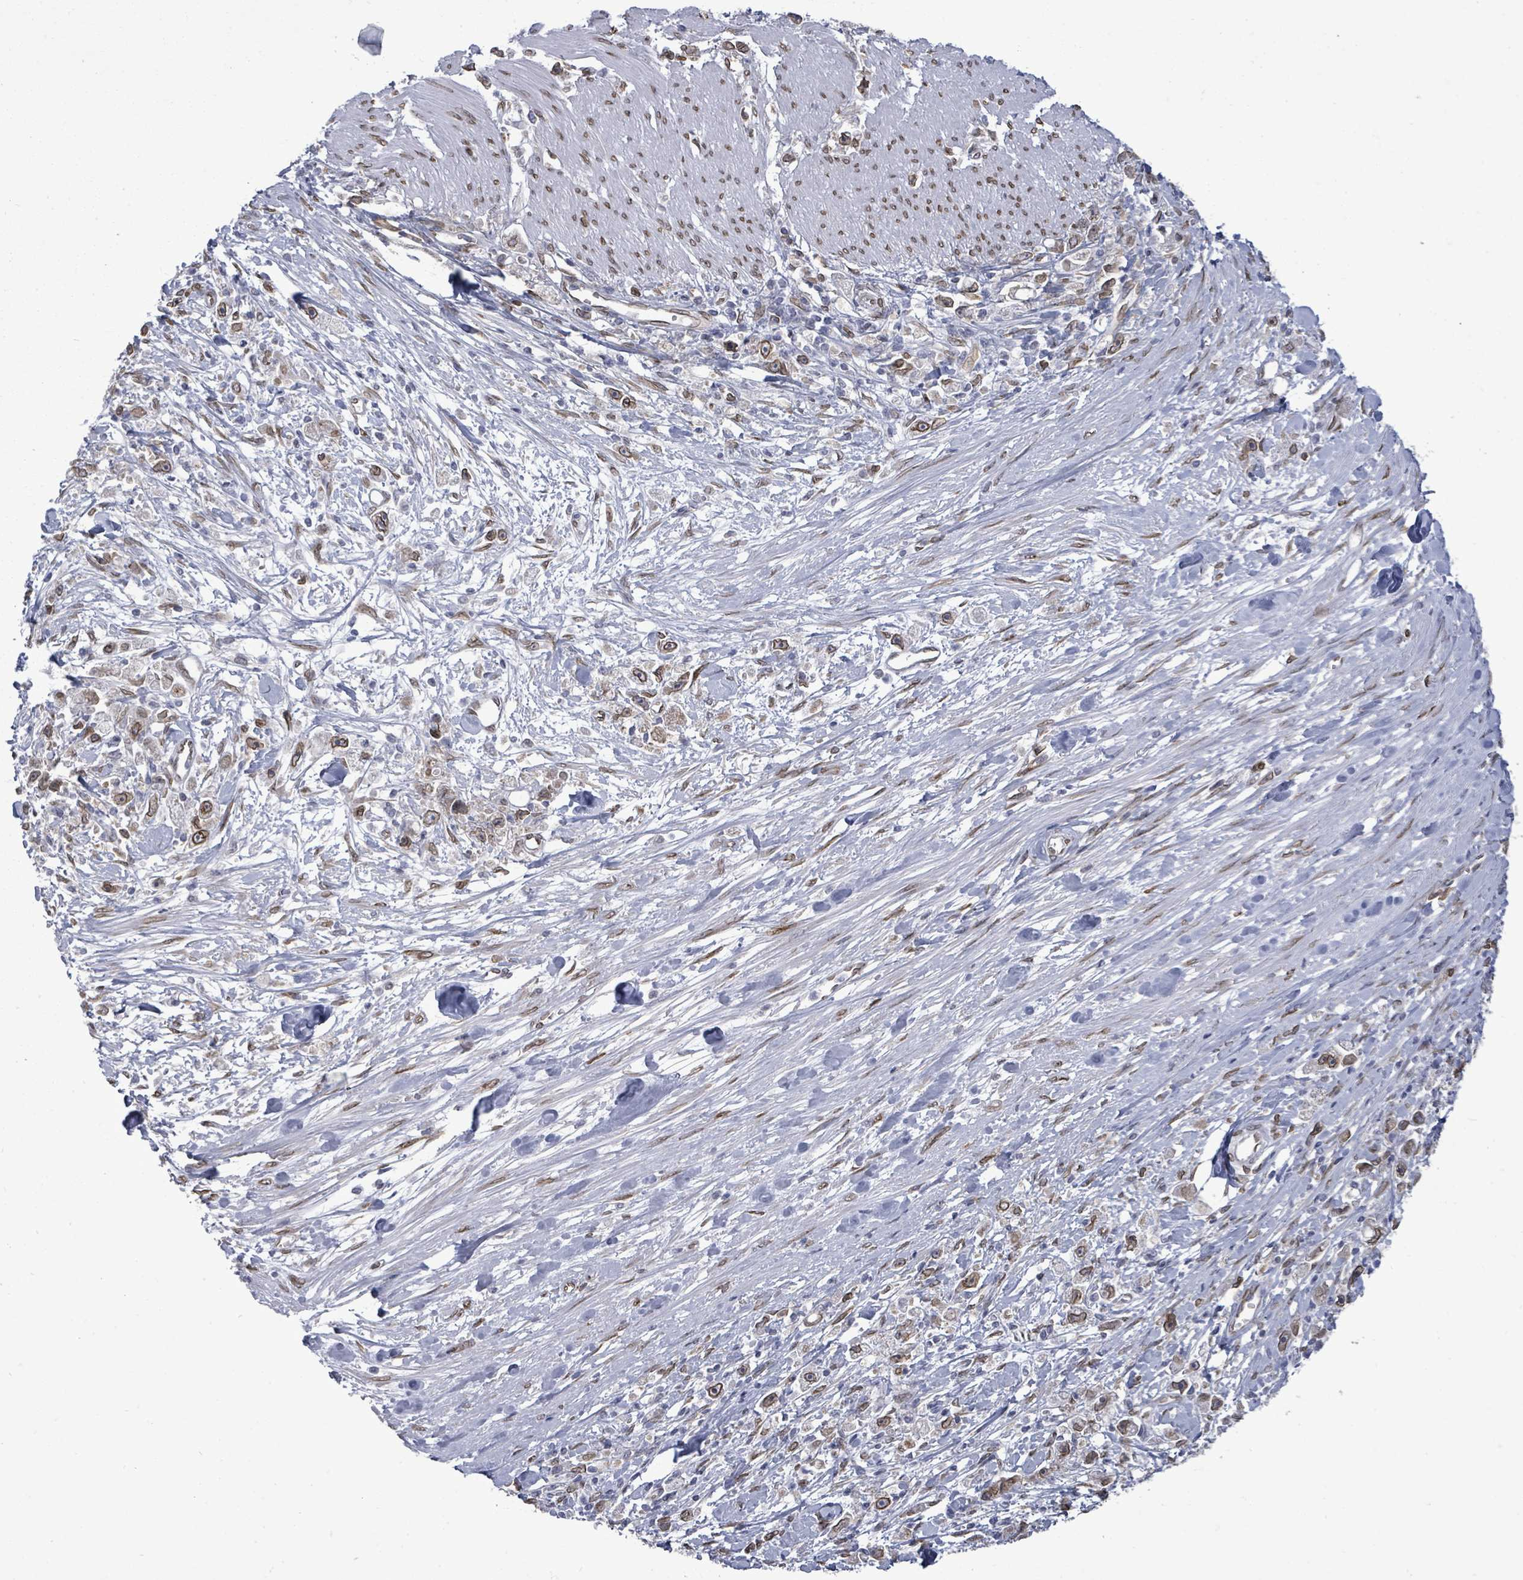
{"staining": {"intensity": "moderate", "quantity": ">75%", "location": "cytoplasmic/membranous,nuclear"}, "tissue": "stomach cancer", "cell_type": "Tumor cells", "image_type": "cancer", "snomed": [{"axis": "morphology", "description": "Adenocarcinoma, NOS"}, {"axis": "topography", "description": "Stomach"}], "caption": "Immunohistochemistry photomicrograph of neoplastic tissue: human stomach cancer (adenocarcinoma) stained using immunohistochemistry (IHC) demonstrates medium levels of moderate protein expression localized specifically in the cytoplasmic/membranous and nuclear of tumor cells, appearing as a cytoplasmic/membranous and nuclear brown color.", "gene": "ARFGAP1", "patient": {"sex": "female", "age": 59}}